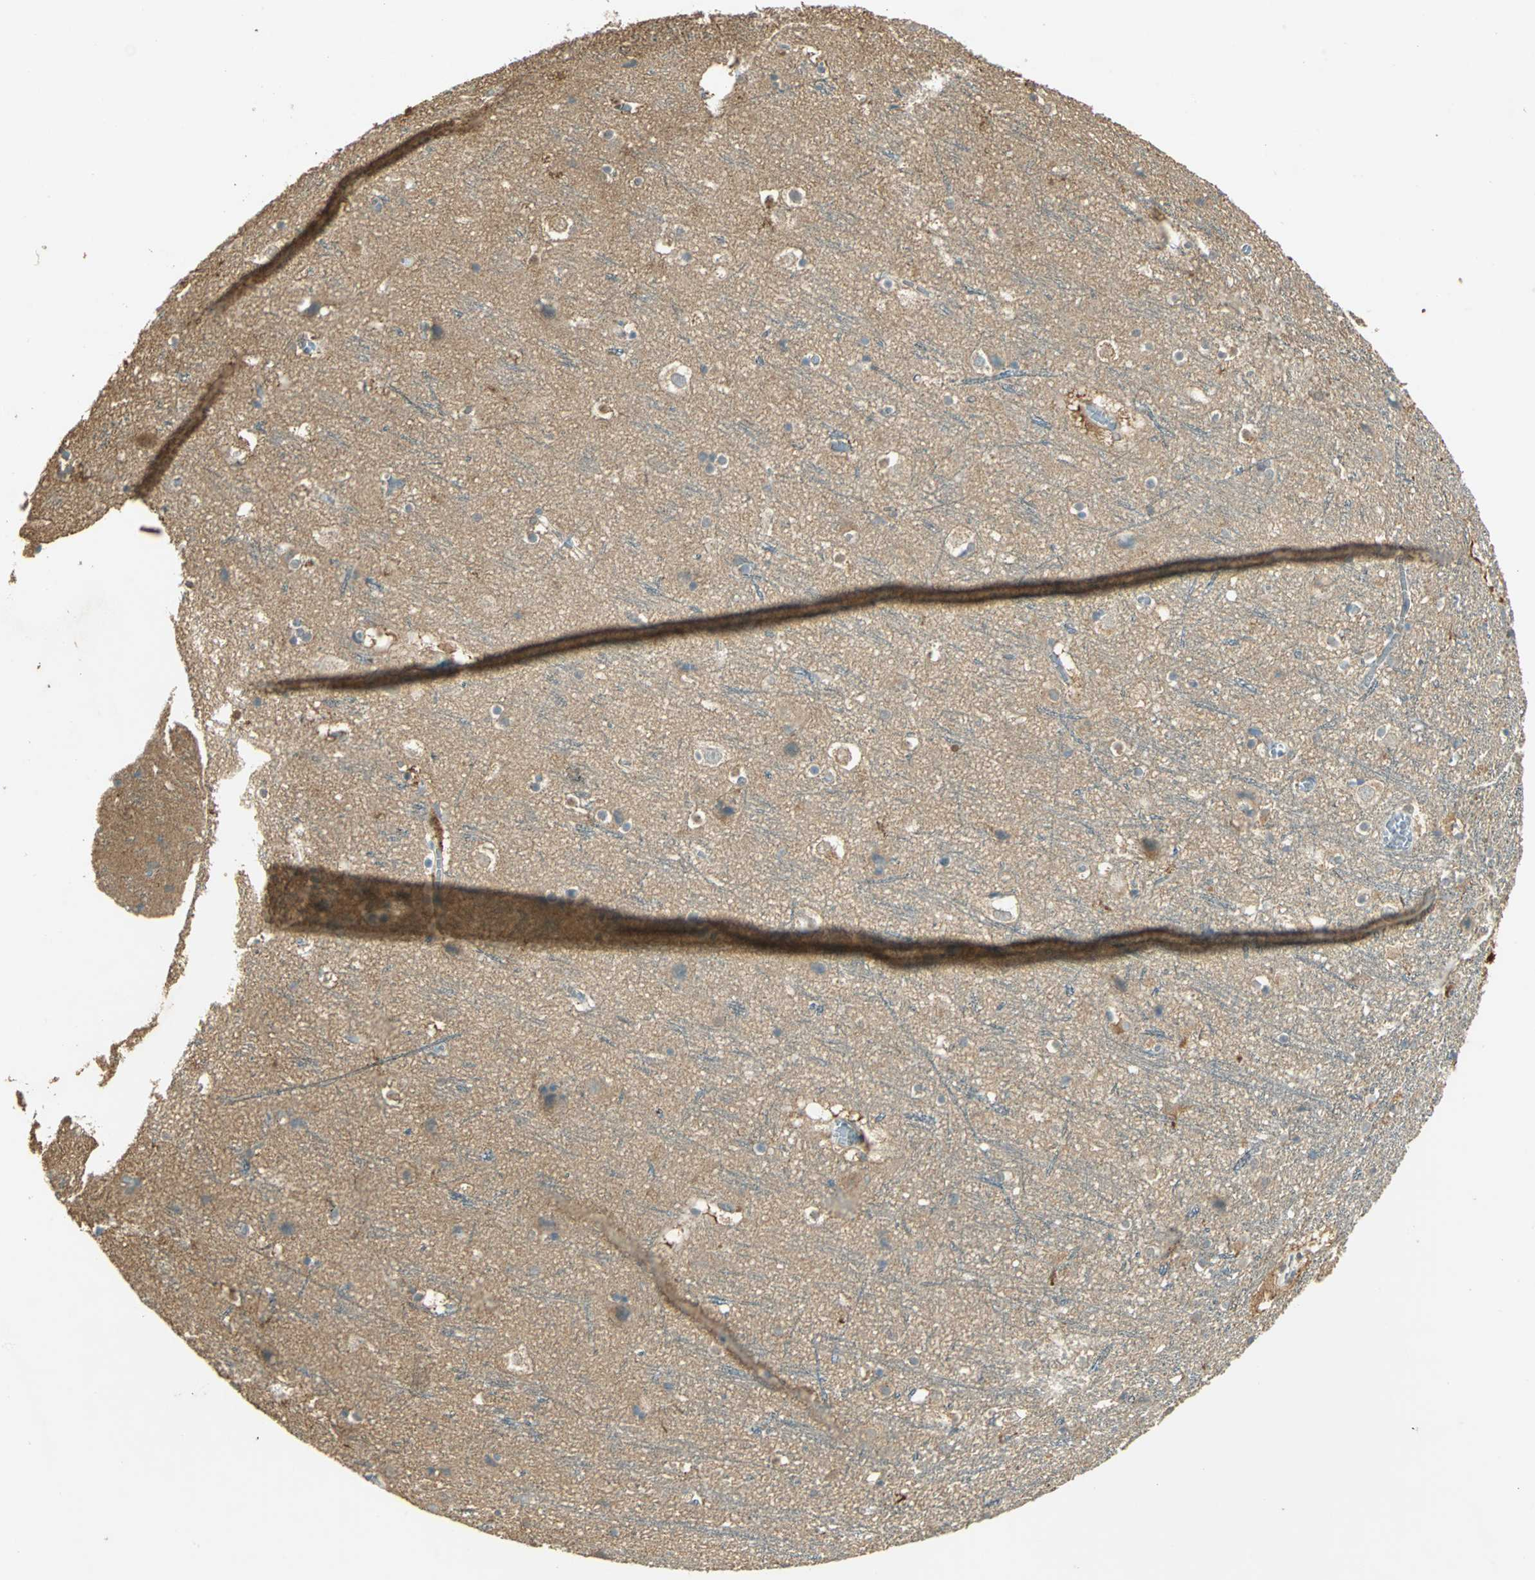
{"staining": {"intensity": "negative", "quantity": "none", "location": "none"}, "tissue": "cerebral cortex", "cell_type": "Endothelial cells", "image_type": "normal", "snomed": [{"axis": "morphology", "description": "Normal tissue, NOS"}, {"axis": "topography", "description": "Cerebral cortex"}], "caption": "IHC photomicrograph of benign human cerebral cortex stained for a protein (brown), which displays no expression in endothelial cells. (DAB immunohistochemistry with hematoxylin counter stain).", "gene": "BIRC2", "patient": {"sex": "male", "age": 45}}